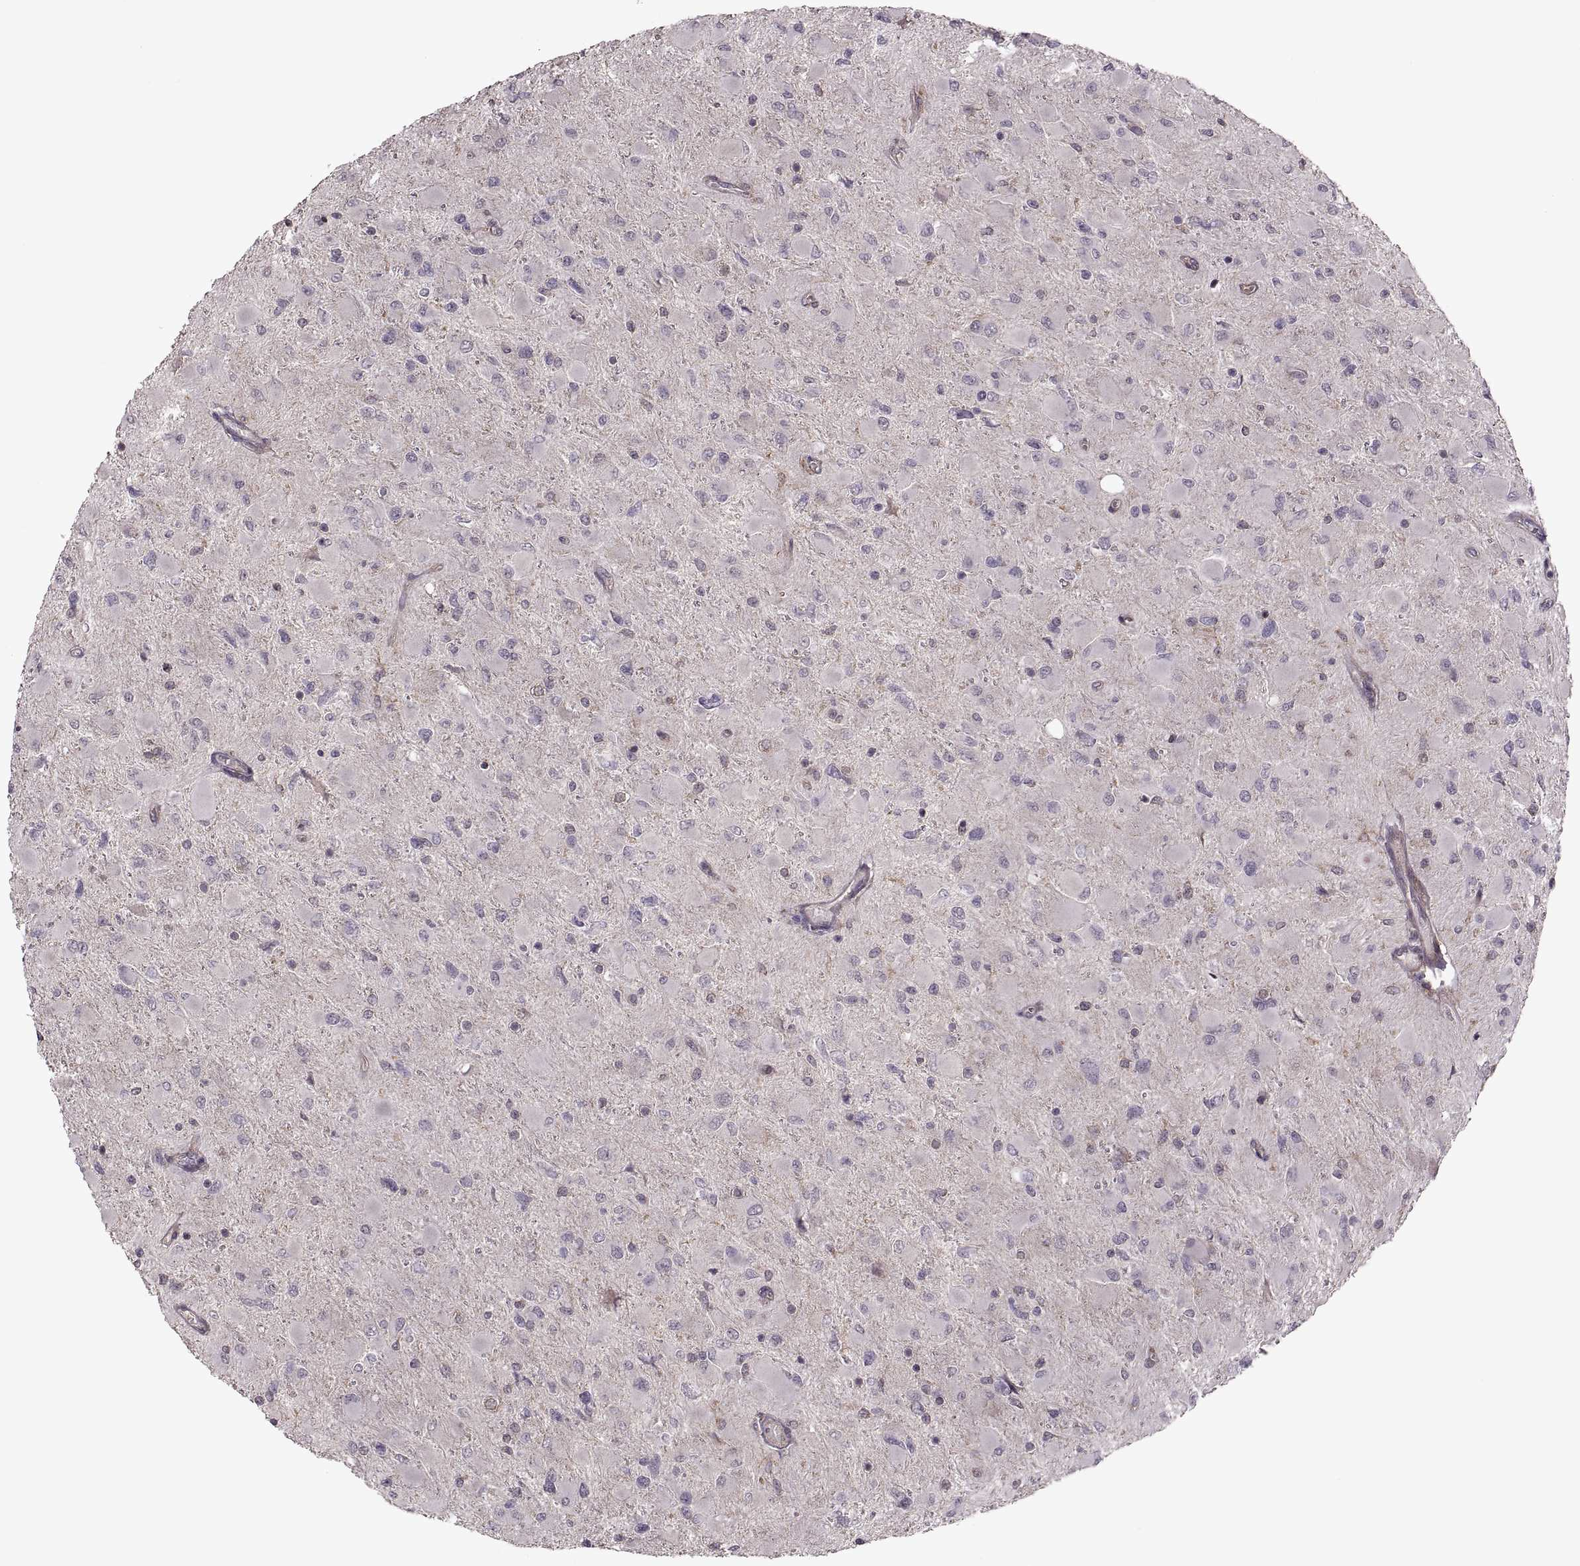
{"staining": {"intensity": "negative", "quantity": "none", "location": "none"}, "tissue": "glioma", "cell_type": "Tumor cells", "image_type": "cancer", "snomed": [{"axis": "morphology", "description": "Glioma, malignant, High grade"}, {"axis": "topography", "description": "Cerebral cortex"}], "caption": "Tumor cells show no significant protein staining in glioma.", "gene": "PIERCE1", "patient": {"sex": "female", "age": 36}}